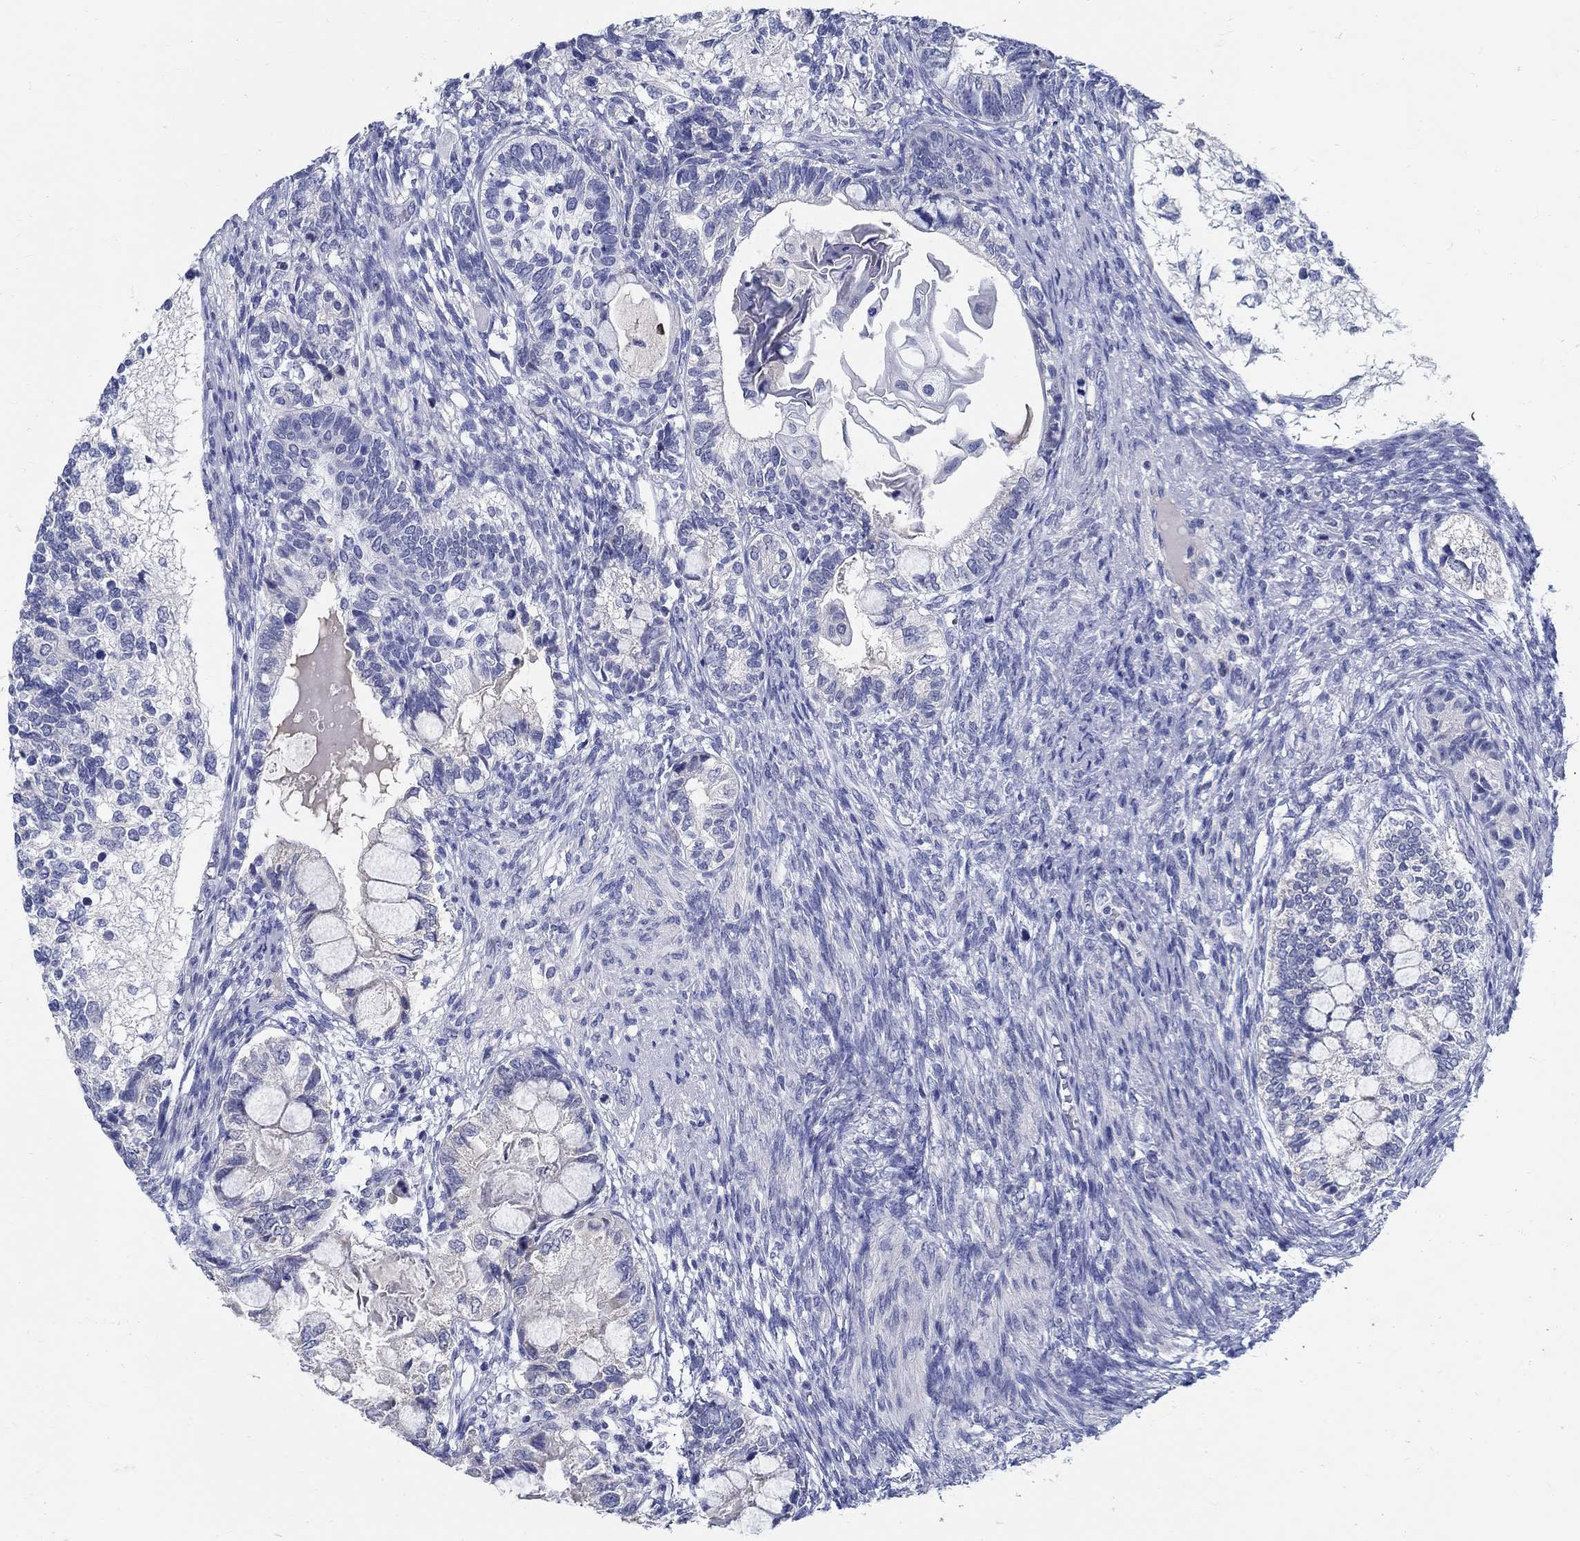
{"staining": {"intensity": "negative", "quantity": "none", "location": "none"}, "tissue": "testis cancer", "cell_type": "Tumor cells", "image_type": "cancer", "snomed": [{"axis": "morphology", "description": "Seminoma, NOS"}, {"axis": "morphology", "description": "Carcinoma, Embryonal, NOS"}, {"axis": "topography", "description": "Testis"}], "caption": "Photomicrograph shows no protein expression in tumor cells of testis seminoma tissue. Nuclei are stained in blue.", "gene": "CRYGD", "patient": {"sex": "male", "age": 41}}